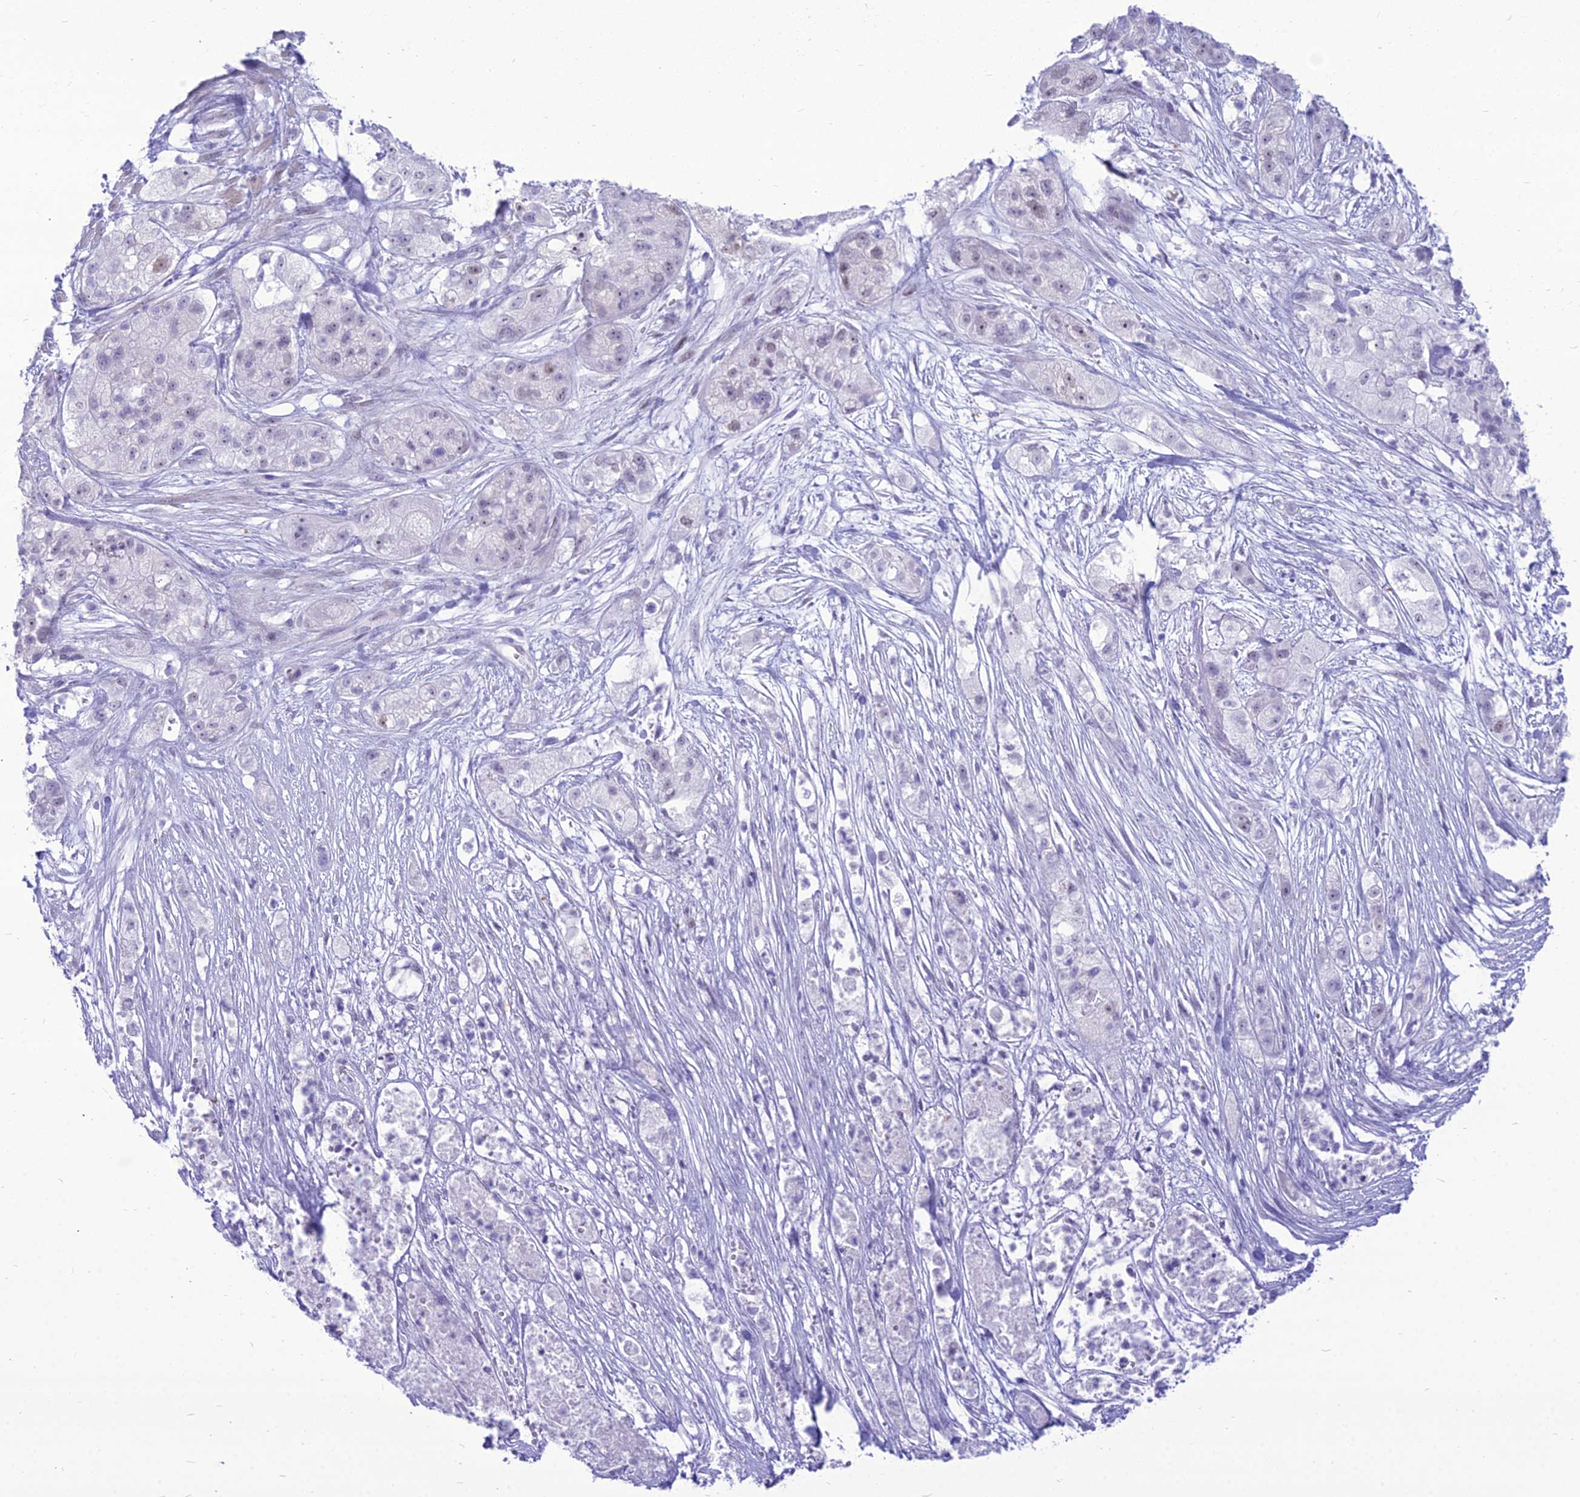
{"staining": {"intensity": "weak", "quantity": "<25%", "location": "nuclear"}, "tissue": "pancreatic cancer", "cell_type": "Tumor cells", "image_type": "cancer", "snomed": [{"axis": "morphology", "description": "Adenocarcinoma, NOS"}, {"axis": "topography", "description": "Pancreas"}], "caption": "Human adenocarcinoma (pancreatic) stained for a protein using IHC exhibits no expression in tumor cells.", "gene": "DHX40", "patient": {"sex": "female", "age": 78}}